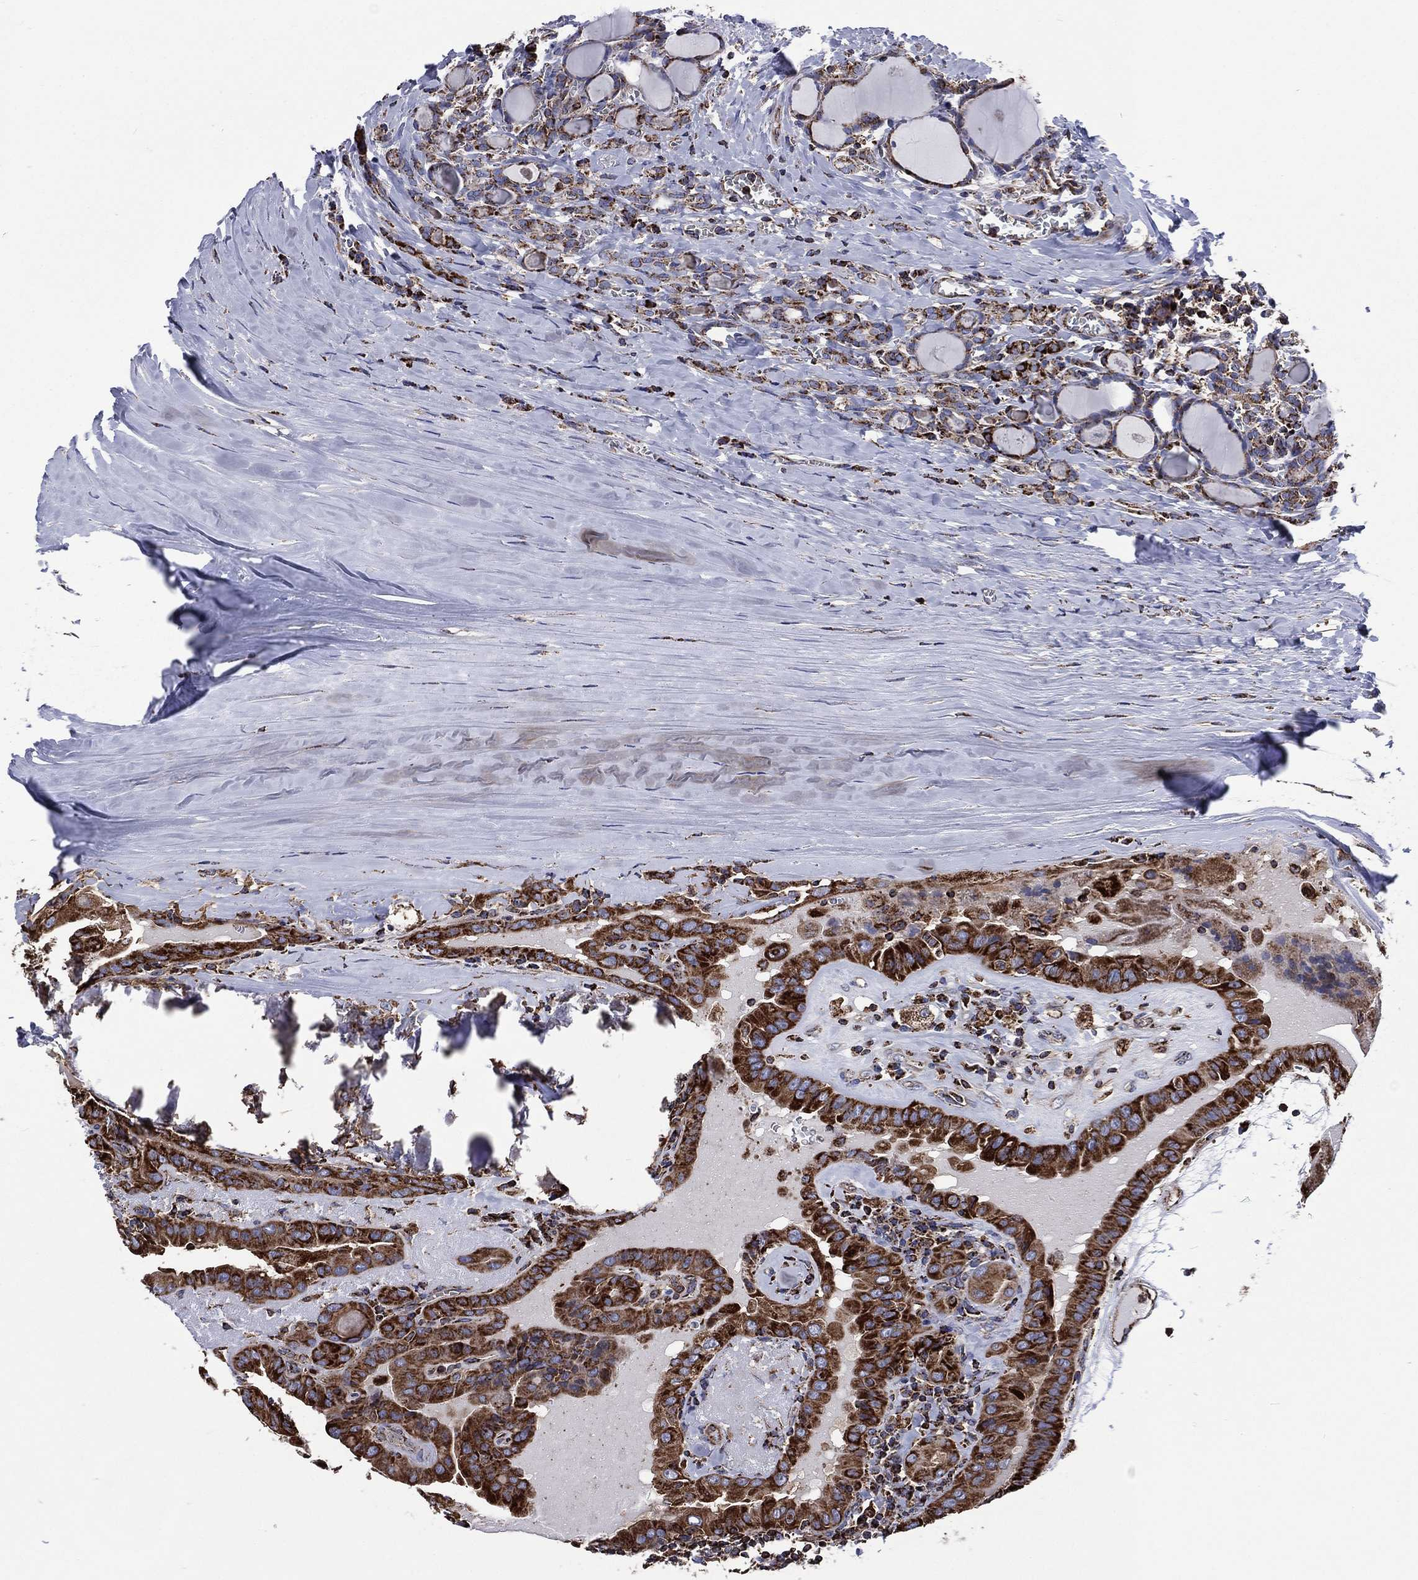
{"staining": {"intensity": "strong", "quantity": ">75%", "location": "cytoplasmic/membranous"}, "tissue": "thyroid cancer", "cell_type": "Tumor cells", "image_type": "cancer", "snomed": [{"axis": "morphology", "description": "Papillary adenocarcinoma, NOS"}, {"axis": "topography", "description": "Thyroid gland"}], "caption": "Brown immunohistochemical staining in thyroid cancer shows strong cytoplasmic/membranous positivity in approximately >75% of tumor cells.", "gene": "ANKRD37", "patient": {"sex": "female", "age": 37}}